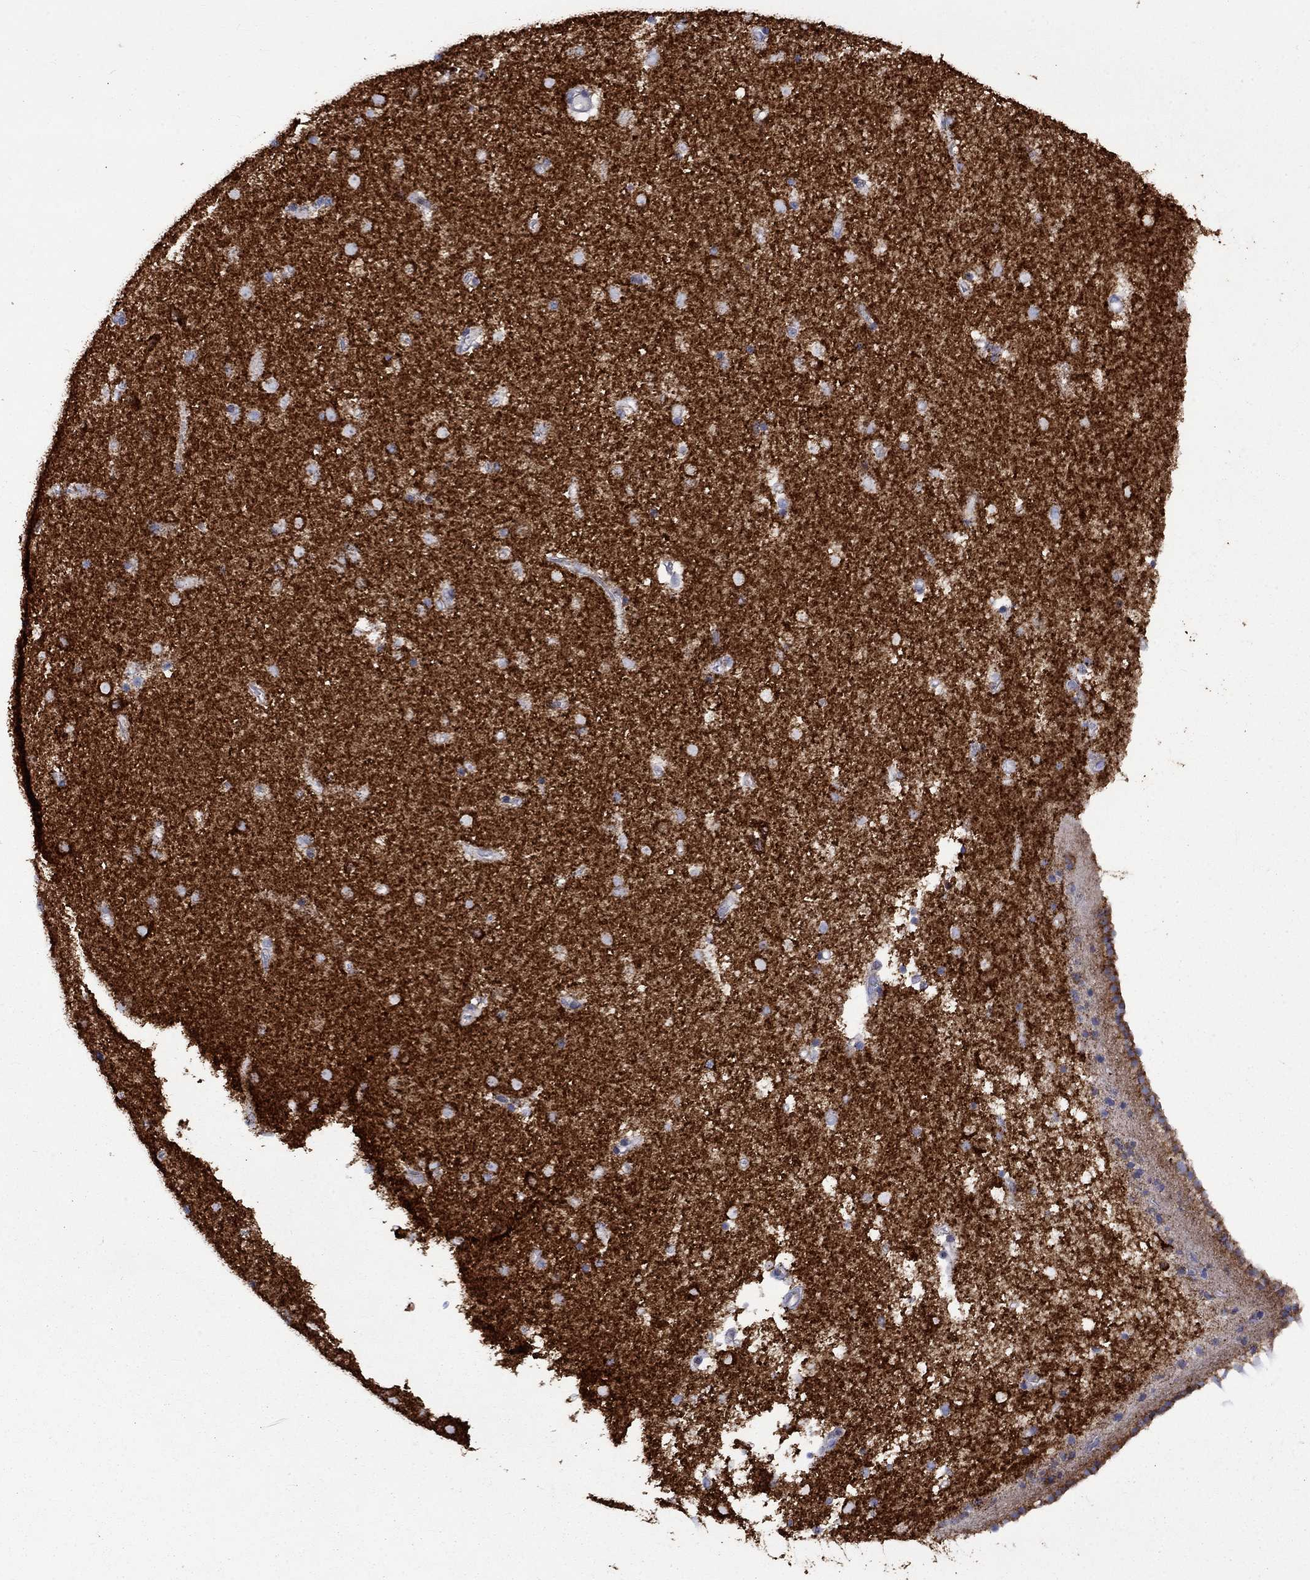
{"staining": {"intensity": "negative", "quantity": "none", "location": "none"}, "tissue": "caudate", "cell_type": "Glial cells", "image_type": "normal", "snomed": [{"axis": "morphology", "description": "Normal tissue, NOS"}, {"axis": "topography", "description": "Lateral ventricle wall"}], "caption": "Micrograph shows no significant protein positivity in glial cells of unremarkable caudate.", "gene": "CISD1", "patient": {"sex": "female", "age": 71}}